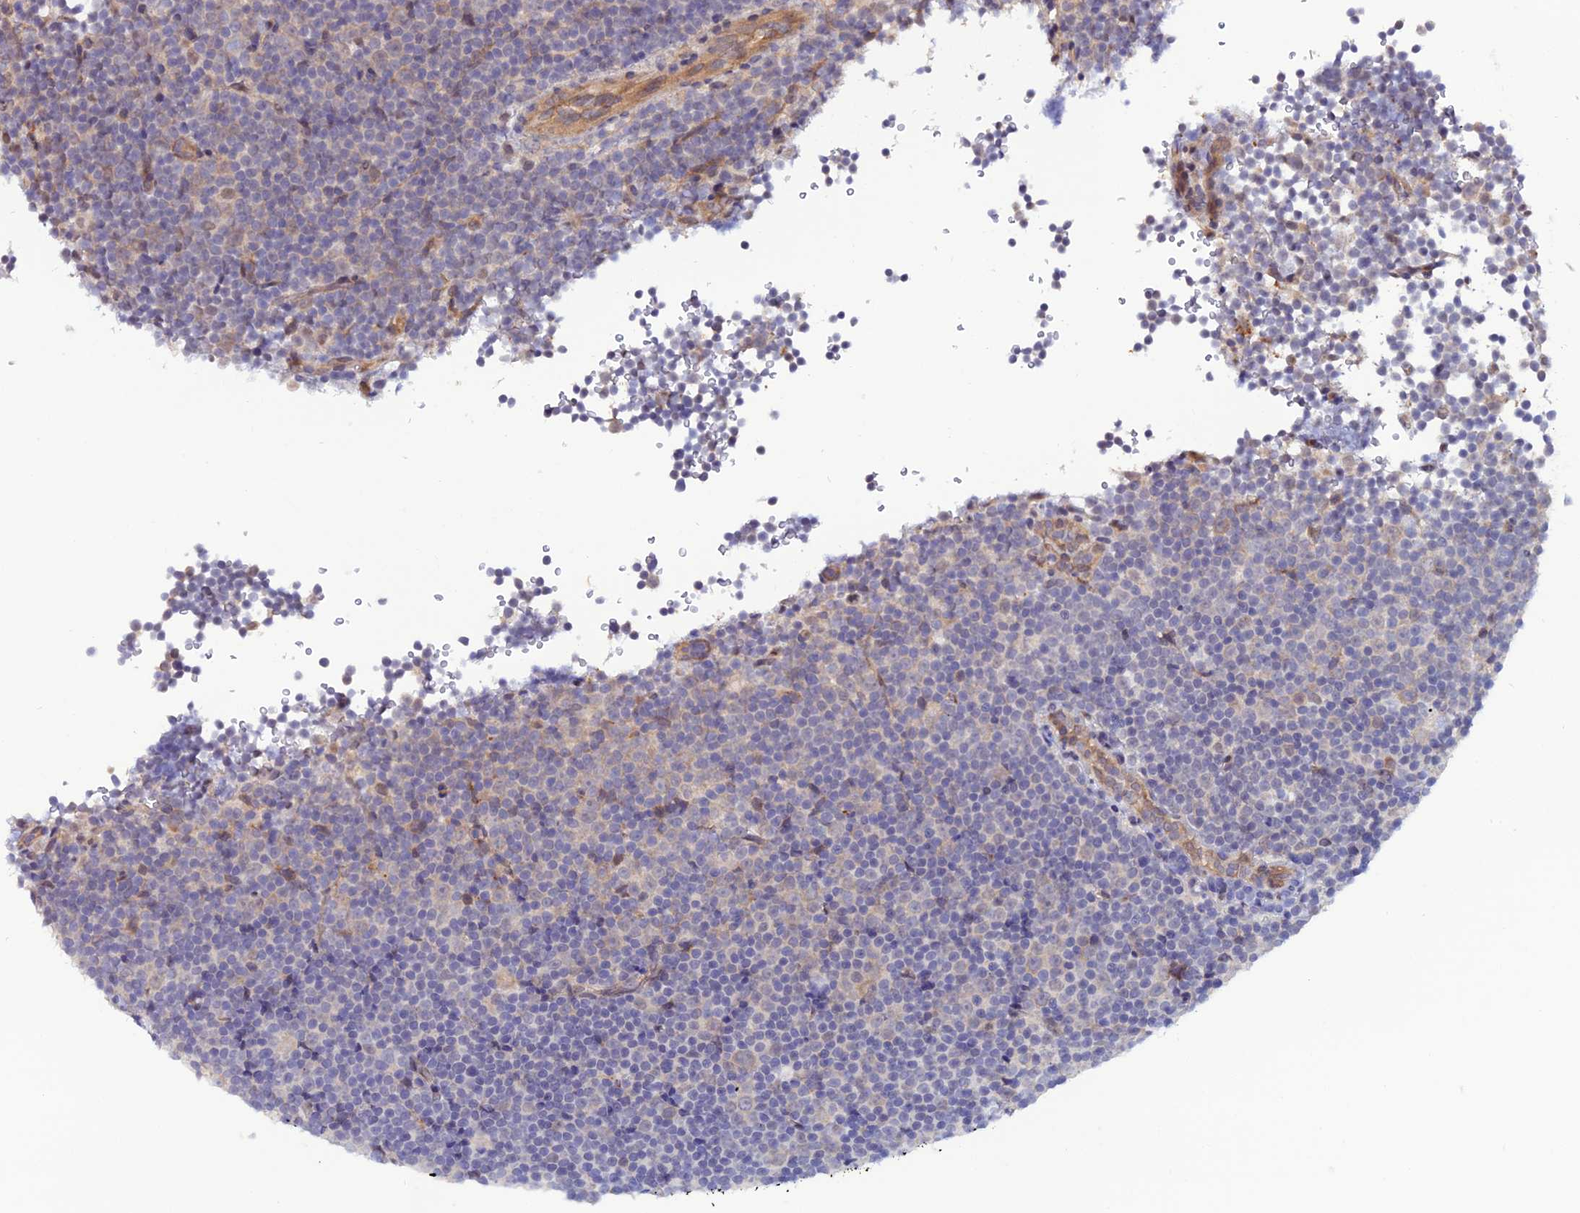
{"staining": {"intensity": "negative", "quantity": "none", "location": "none"}, "tissue": "lymphoma", "cell_type": "Tumor cells", "image_type": "cancer", "snomed": [{"axis": "morphology", "description": "Malignant lymphoma, non-Hodgkin's type, Low grade"}, {"axis": "topography", "description": "Lymph node"}], "caption": "High magnification brightfield microscopy of lymphoma stained with DAB (3,3'-diaminobenzidine) (brown) and counterstained with hematoxylin (blue): tumor cells show no significant positivity.", "gene": "FZD8", "patient": {"sex": "female", "age": 67}}